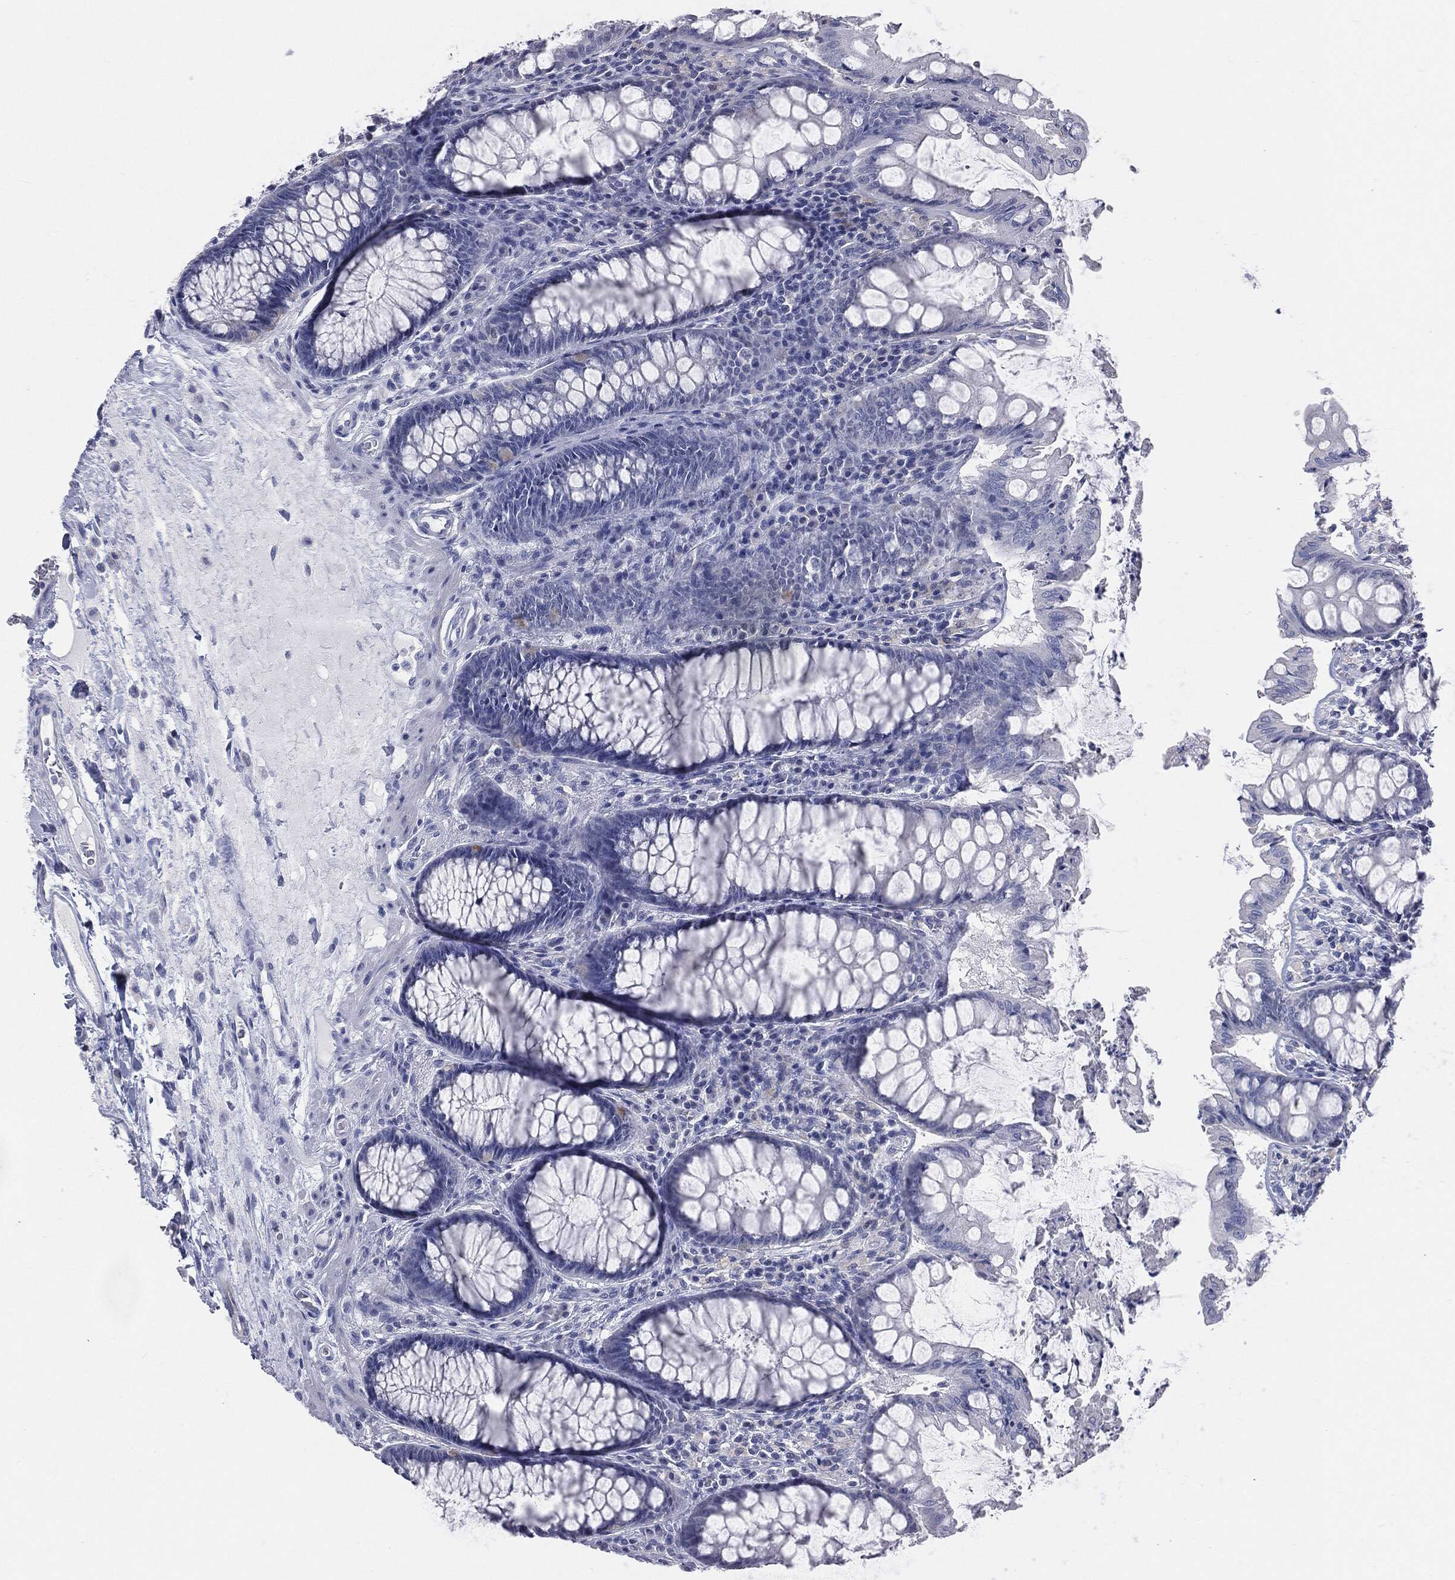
{"staining": {"intensity": "negative", "quantity": "none", "location": "none"}, "tissue": "colon", "cell_type": "Endothelial cells", "image_type": "normal", "snomed": [{"axis": "morphology", "description": "Normal tissue, NOS"}, {"axis": "topography", "description": "Colon"}], "caption": "IHC of benign colon reveals no expression in endothelial cells. The staining is performed using DAB (3,3'-diaminobenzidine) brown chromogen with nuclei counter-stained in using hematoxylin.", "gene": "DMKN", "patient": {"sex": "female", "age": 65}}